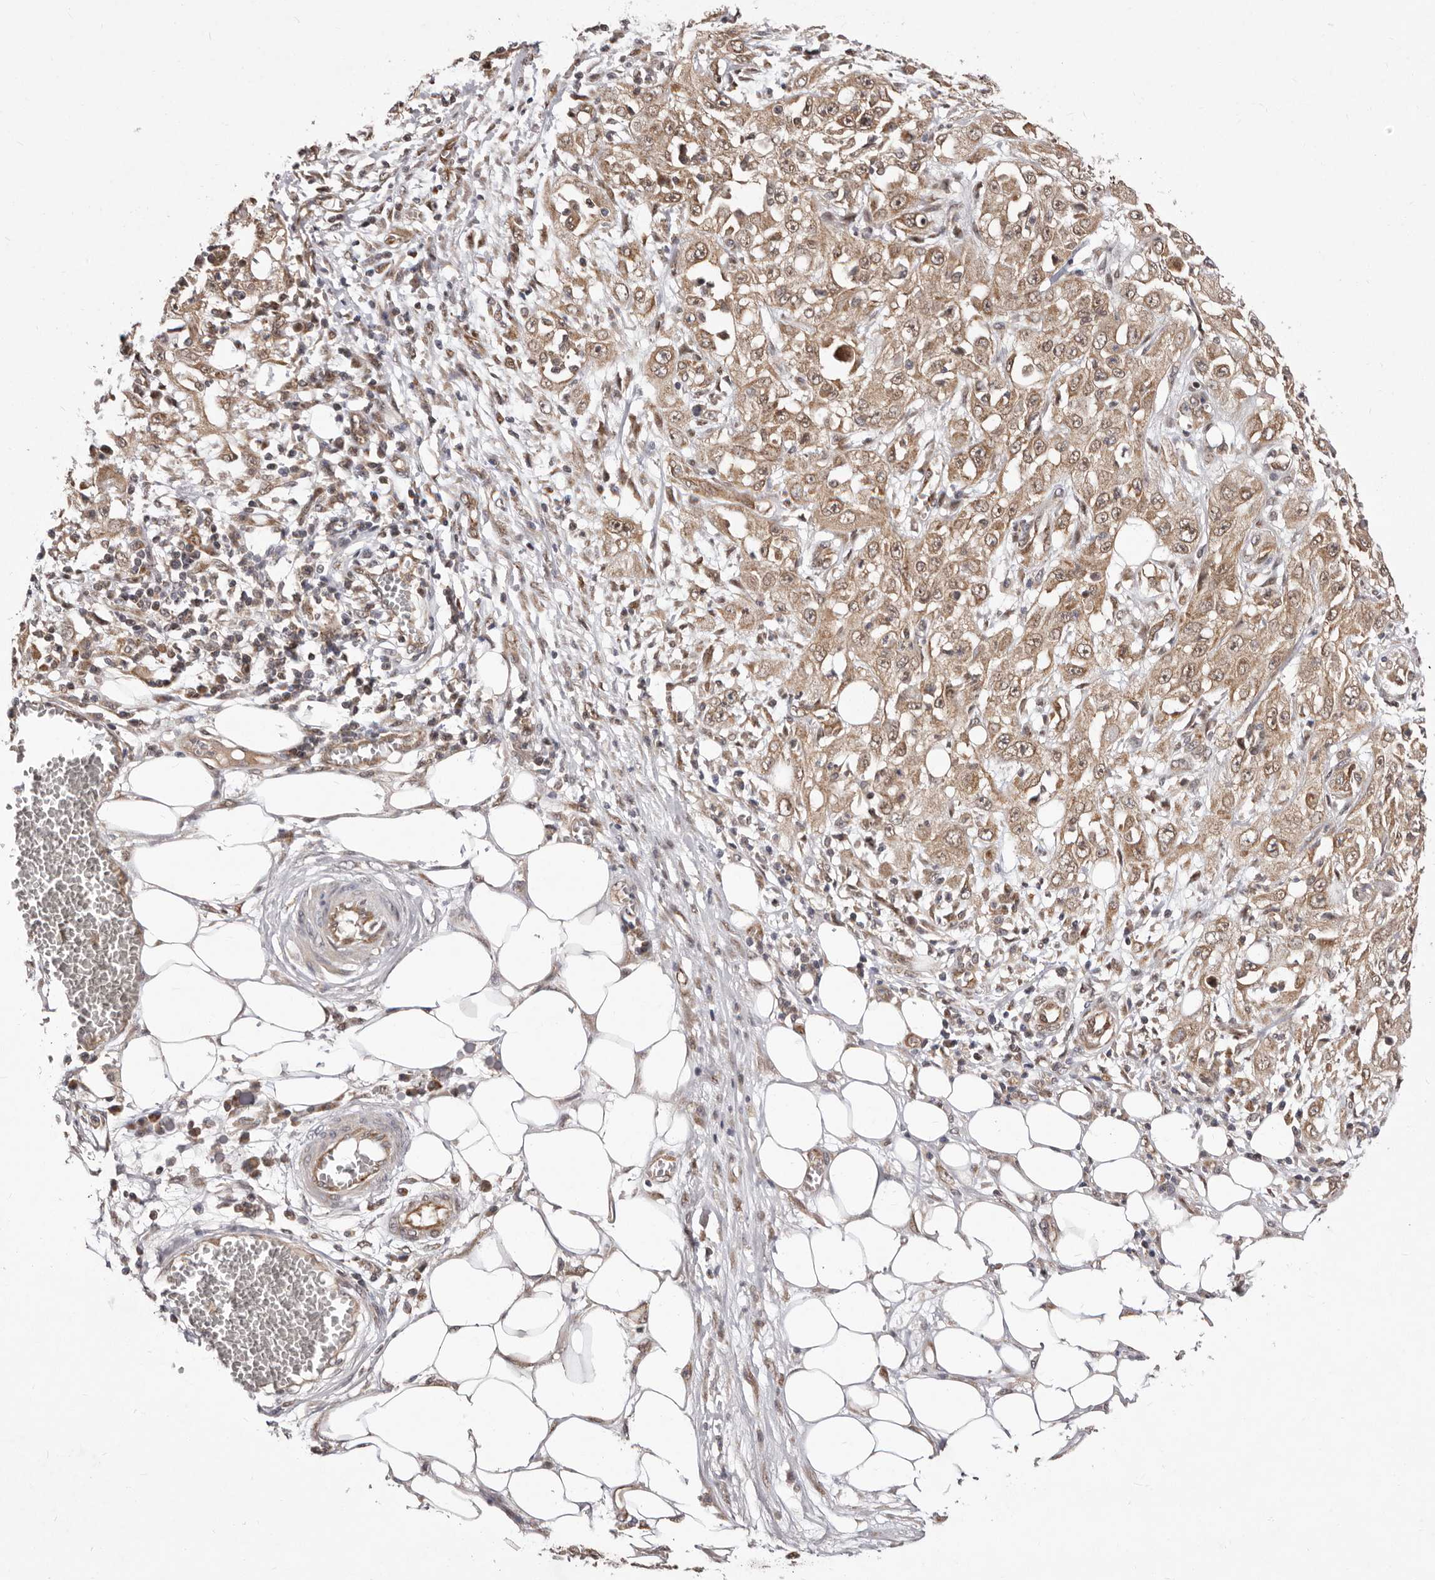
{"staining": {"intensity": "moderate", "quantity": ">75%", "location": "cytoplasmic/membranous"}, "tissue": "skin cancer", "cell_type": "Tumor cells", "image_type": "cancer", "snomed": [{"axis": "morphology", "description": "Squamous cell carcinoma, NOS"}, {"axis": "morphology", "description": "Squamous cell carcinoma, metastatic, NOS"}, {"axis": "topography", "description": "Skin"}, {"axis": "topography", "description": "Lymph node"}], "caption": "Immunohistochemistry (IHC) histopathology image of skin cancer (squamous cell carcinoma) stained for a protein (brown), which shows medium levels of moderate cytoplasmic/membranous expression in about >75% of tumor cells.", "gene": "GLRX3", "patient": {"sex": "male", "age": 75}}